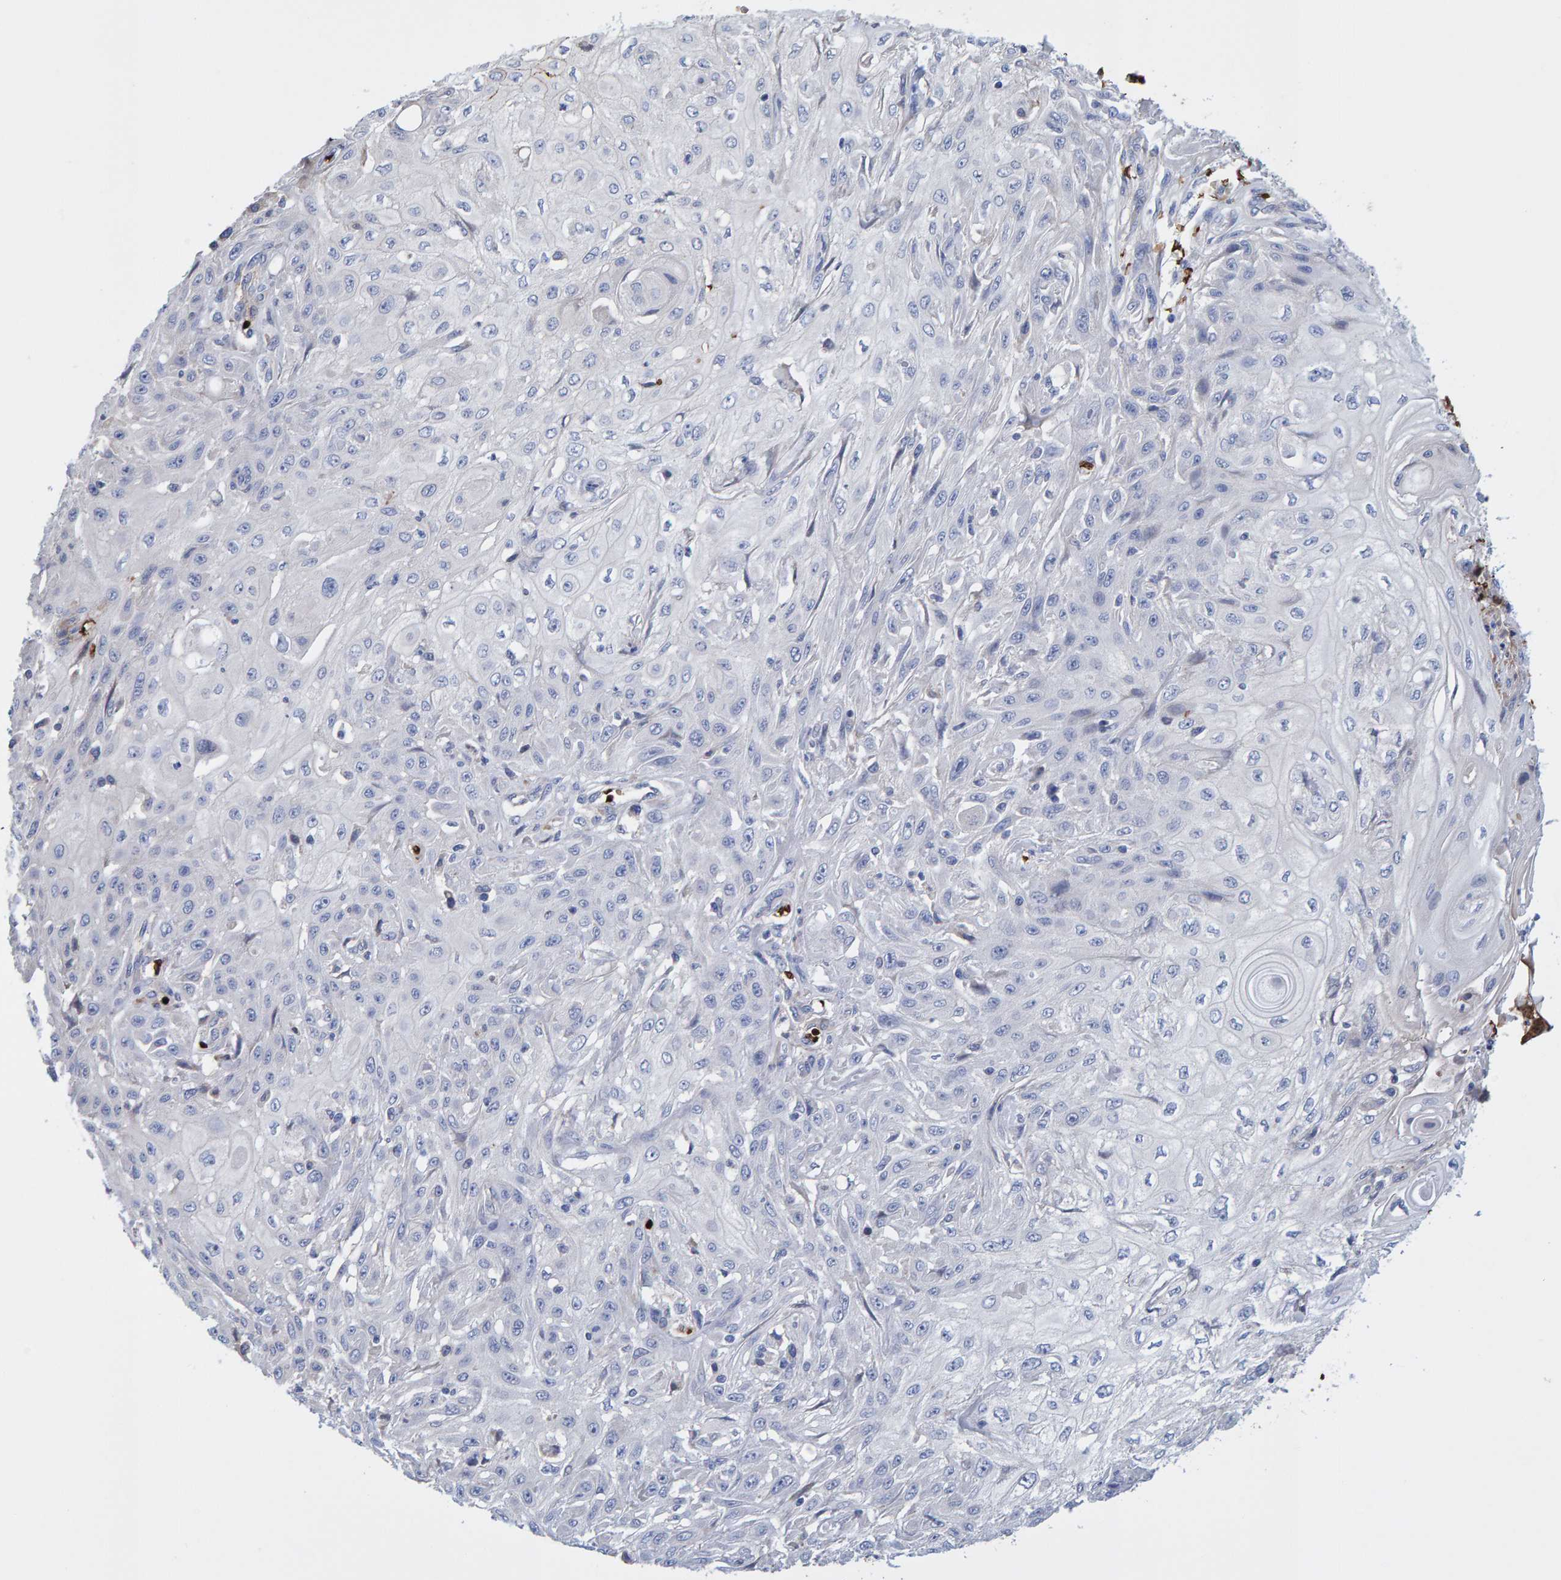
{"staining": {"intensity": "negative", "quantity": "none", "location": "none"}, "tissue": "skin cancer", "cell_type": "Tumor cells", "image_type": "cancer", "snomed": [{"axis": "morphology", "description": "Squamous cell carcinoma, NOS"}, {"axis": "morphology", "description": "Squamous cell carcinoma, metastatic, NOS"}, {"axis": "topography", "description": "Skin"}, {"axis": "topography", "description": "Lymph node"}], "caption": "The micrograph displays no significant positivity in tumor cells of skin cancer (squamous cell carcinoma).", "gene": "VPS9D1", "patient": {"sex": "male", "age": 75}}